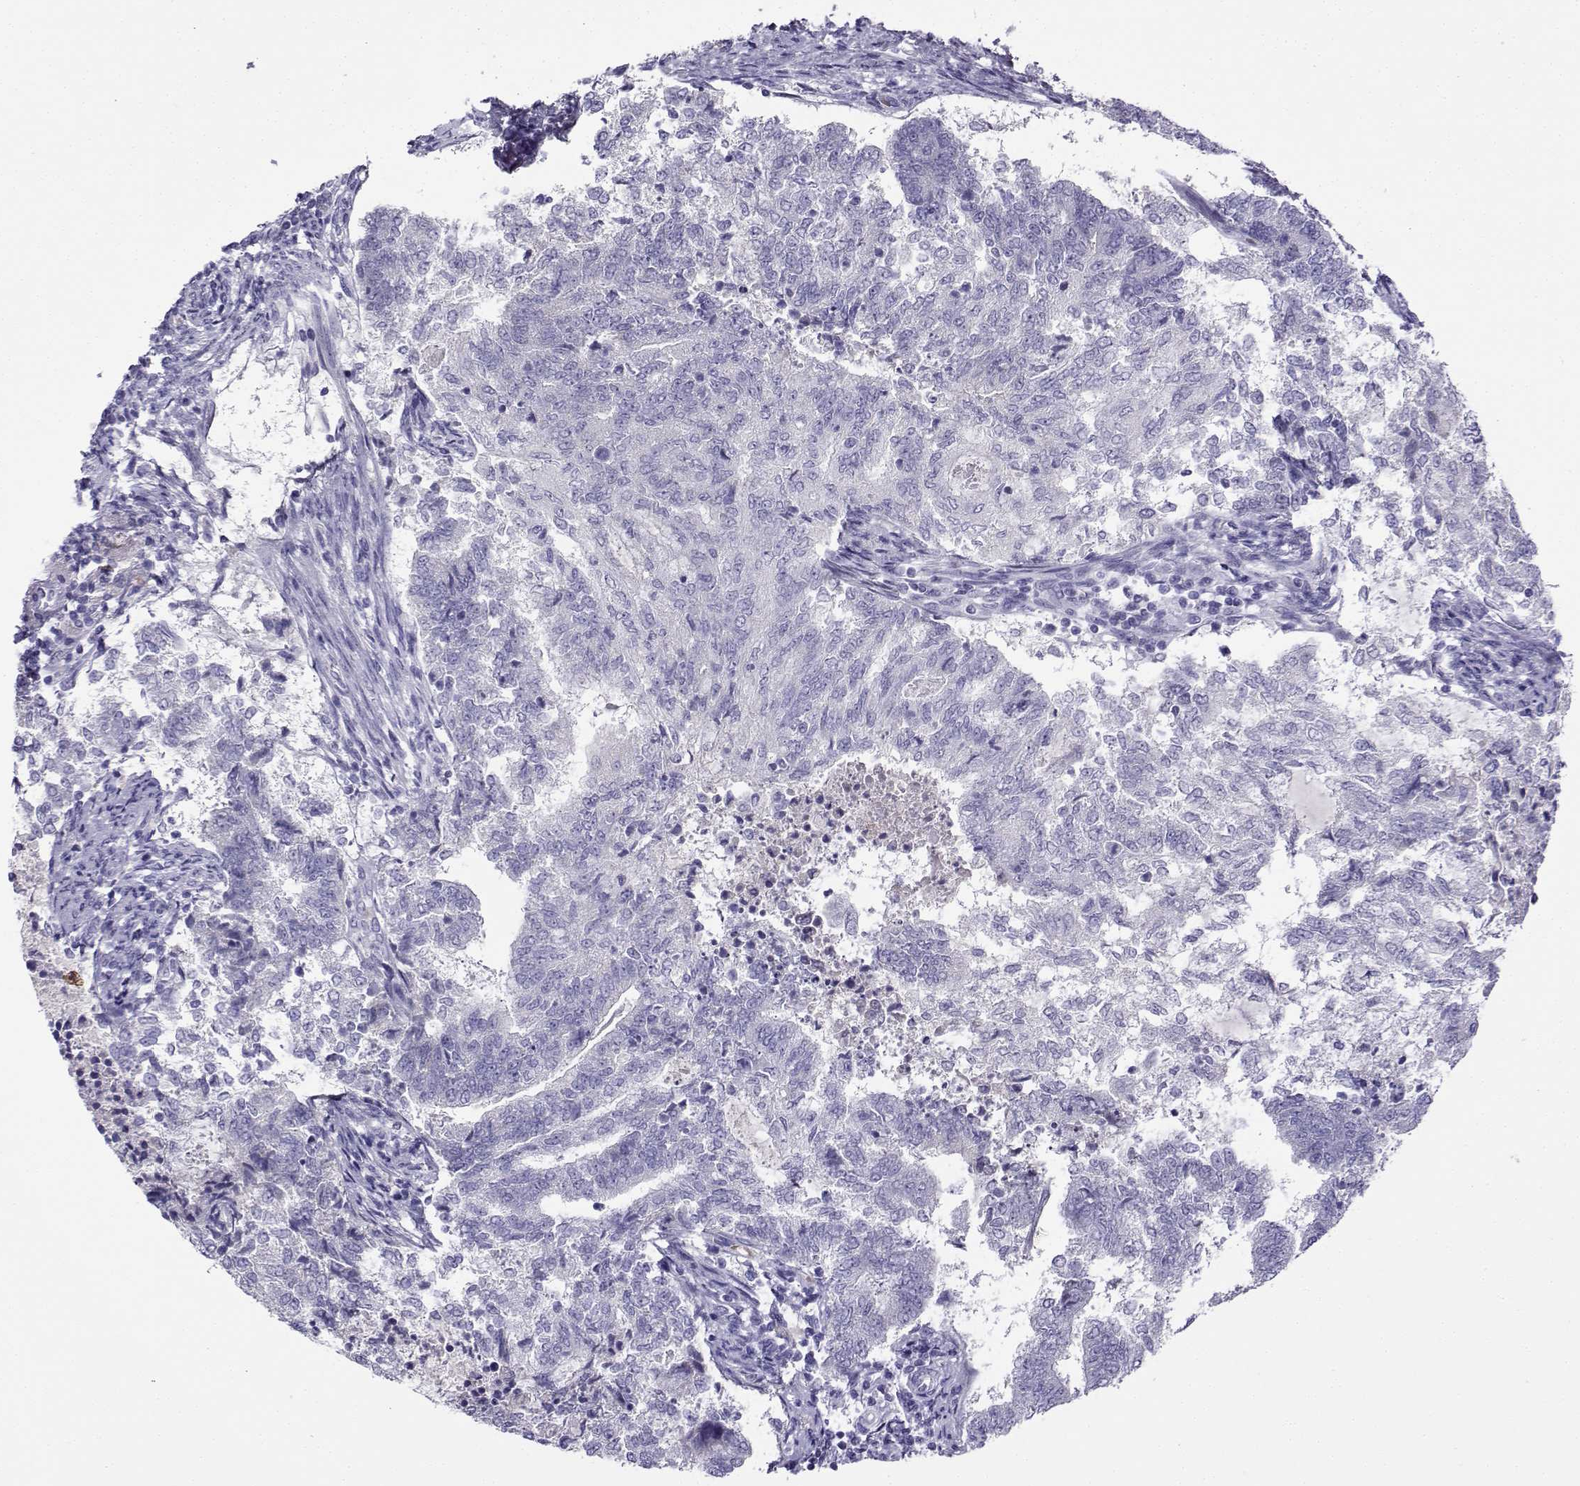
{"staining": {"intensity": "negative", "quantity": "none", "location": "none"}, "tissue": "endometrial cancer", "cell_type": "Tumor cells", "image_type": "cancer", "snomed": [{"axis": "morphology", "description": "Adenocarcinoma, NOS"}, {"axis": "topography", "description": "Endometrium"}], "caption": "Tumor cells are negative for protein expression in human adenocarcinoma (endometrial).", "gene": "LINGO1", "patient": {"sex": "female", "age": 65}}